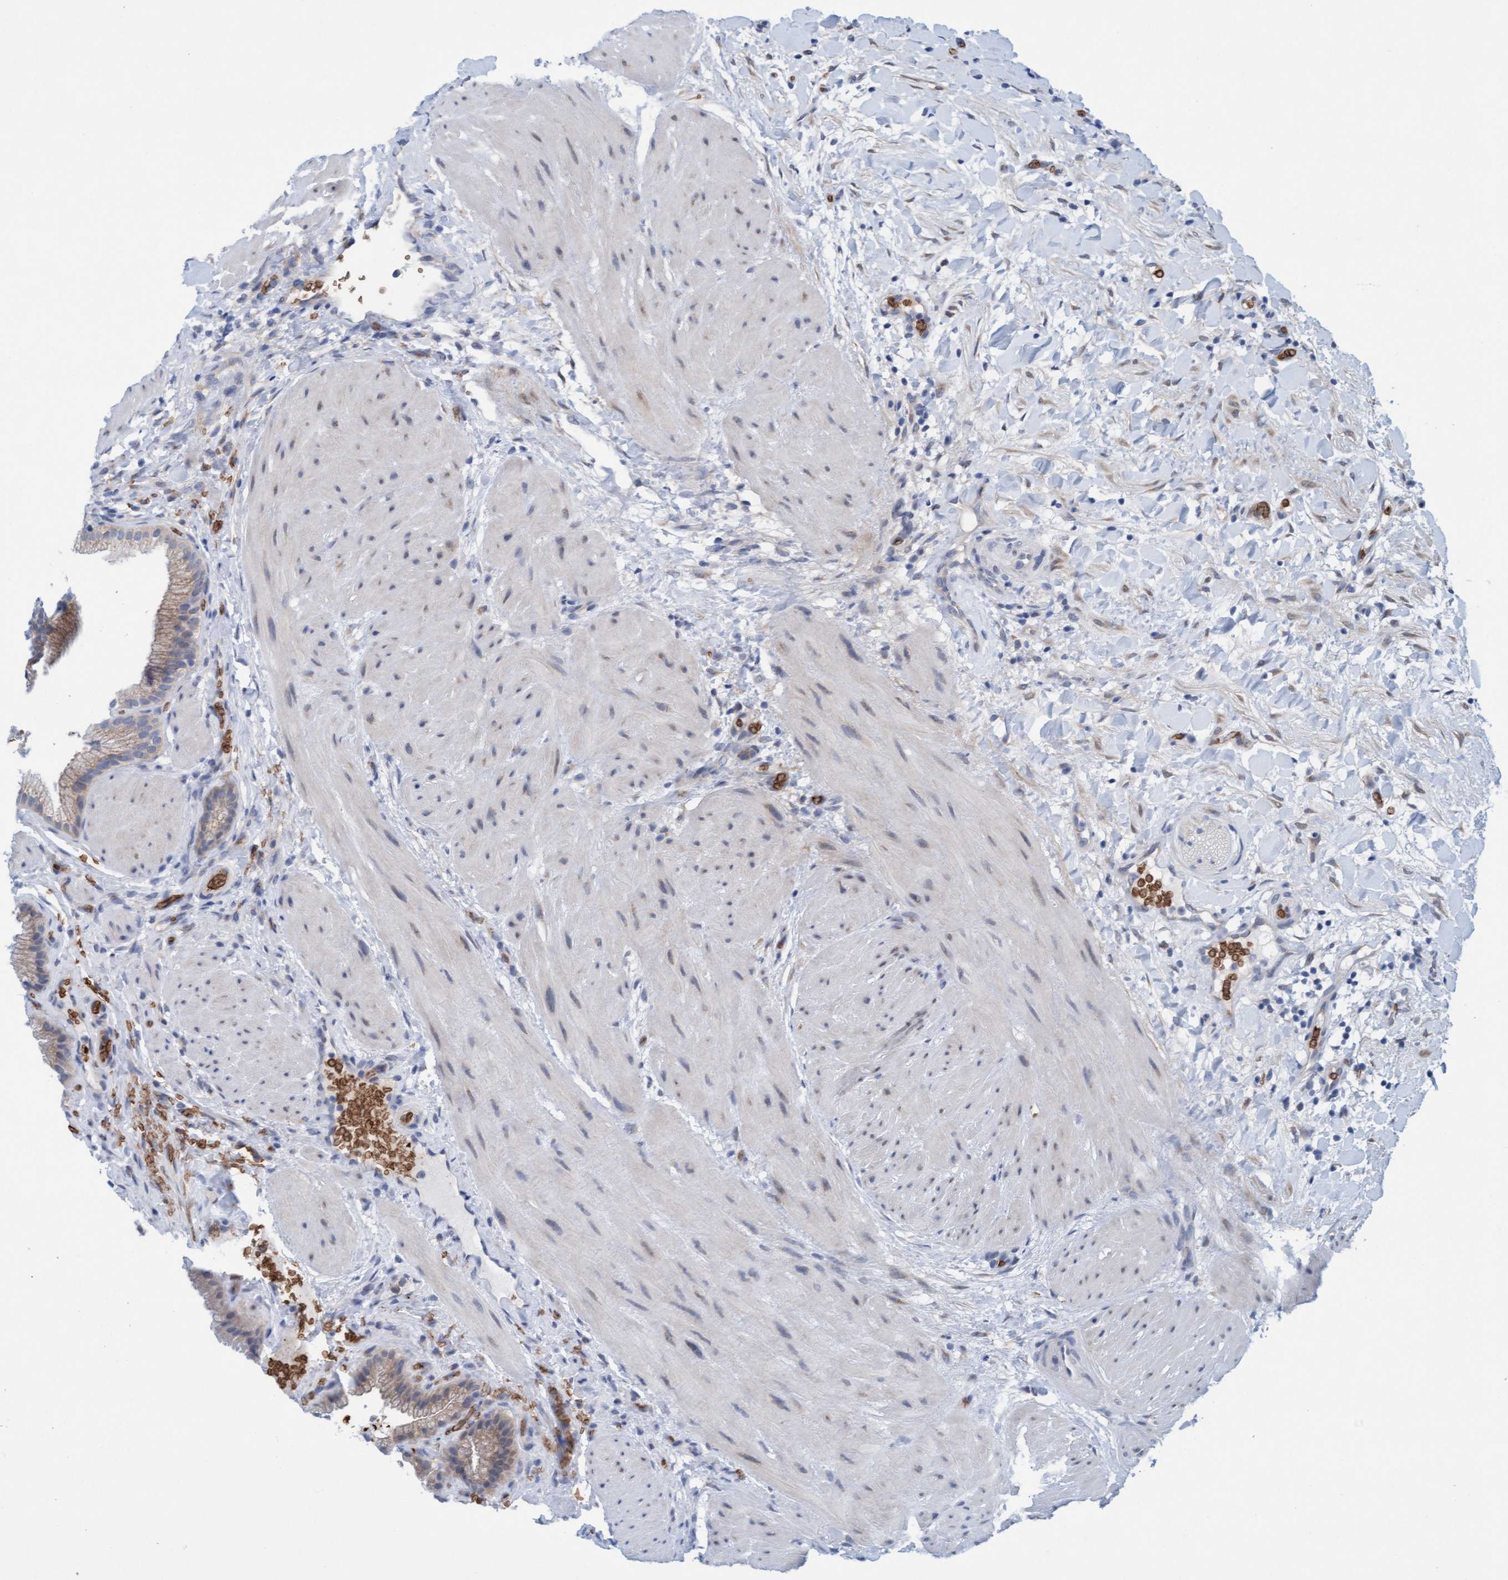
{"staining": {"intensity": "weak", "quantity": ">75%", "location": "cytoplasmic/membranous"}, "tissue": "gallbladder", "cell_type": "Glandular cells", "image_type": "normal", "snomed": [{"axis": "morphology", "description": "Normal tissue, NOS"}, {"axis": "topography", "description": "Gallbladder"}], "caption": "This photomicrograph shows unremarkable gallbladder stained with IHC to label a protein in brown. The cytoplasmic/membranous of glandular cells show weak positivity for the protein. Nuclei are counter-stained blue.", "gene": "SPEM2", "patient": {"sex": "male", "age": 49}}